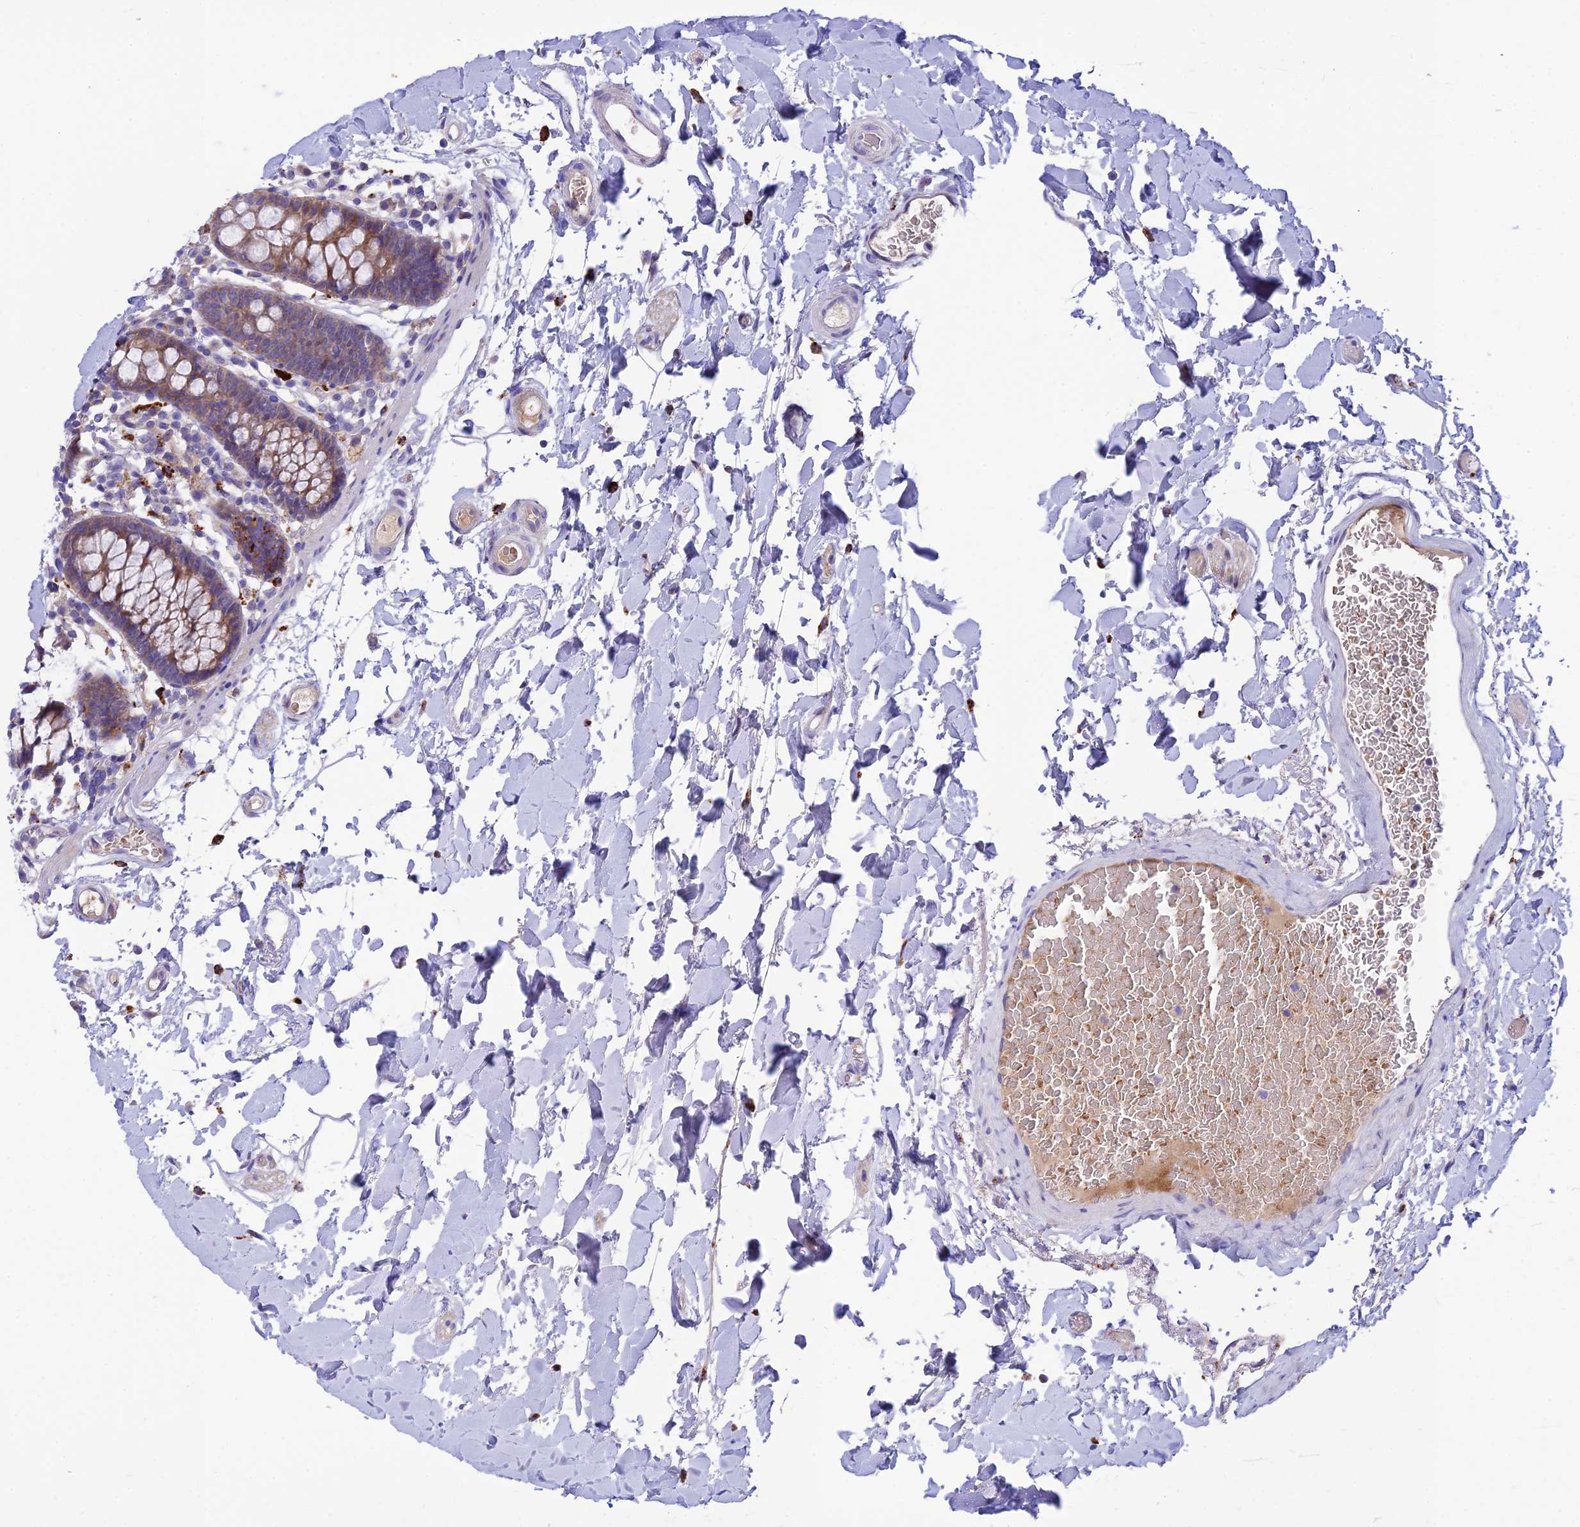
{"staining": {"intensity": "weak", "quantity": "25%-75%", "location": "cytoplasmic/membranous"}, "tissue": "colon", "cell_type": "Endothelial cells", "image_type": "normal", "snomed": [{"axis": "morphology", "description": "Normal tissue, NOS"}, {"axis": "topography", "description": "Colon"}], "caption": "Normal colon reveals weak cytoplasmic/membranous expression in approximately 25%-75% of endothelial cells.", "gene": "CCDC157", "patient": {"sex": "male", "age": 75}}